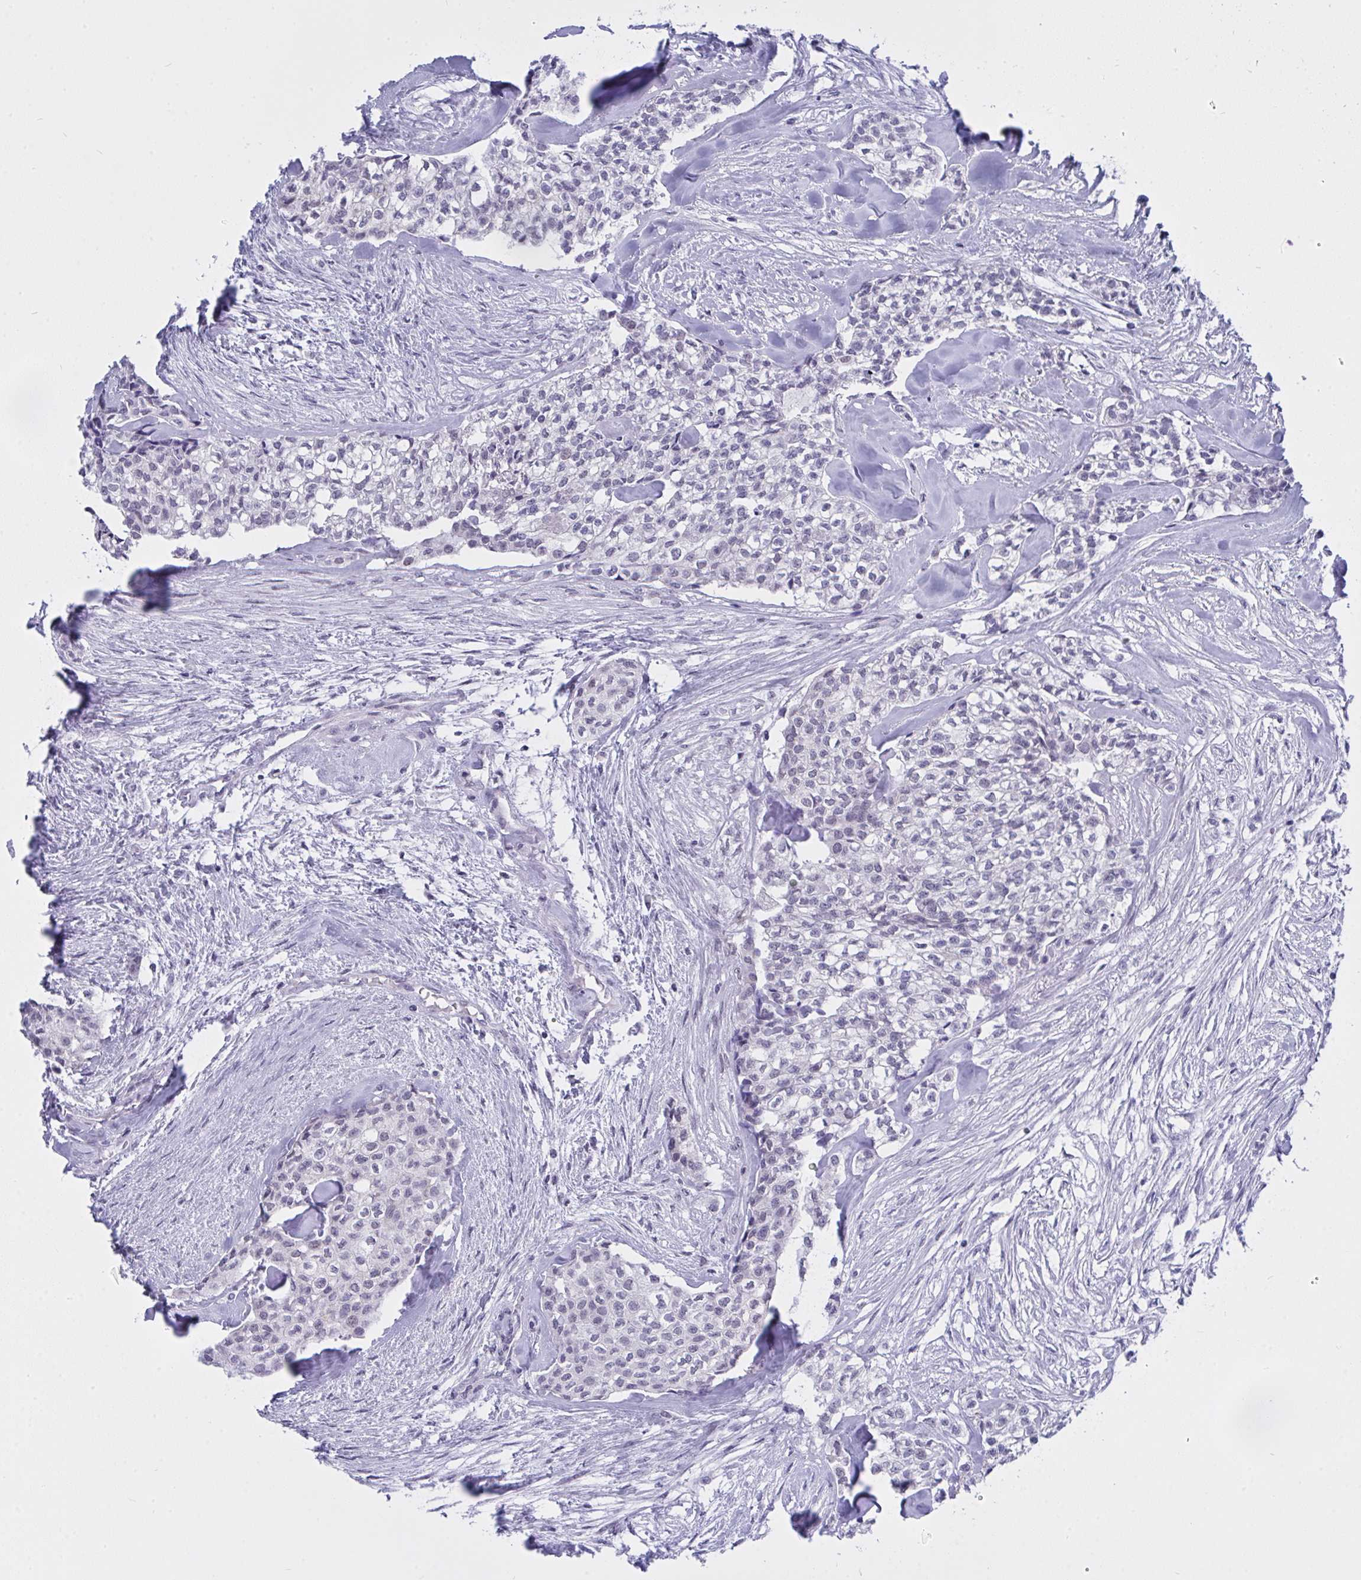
{"staining": {"intensity": "negative", "quantity": "none", "location": "none"}, "tissue": "head and neck cancer", "cell_type": "Tumor cells", "image_type": "cancer", "snomed": [{"axis": "morphology", "description": "Adenocarcinoma, NOS"}, {"axis": "topography", "description": "Head-Neck"}], "caption": "DAB (3,3'-diaminobenzidine) immunohistochemical staining of human head and neck cancer demonstrates no significant positivity in tumor cells.", "gene": "FBXL22", "patient": {"sex": "male", "age": 81}}